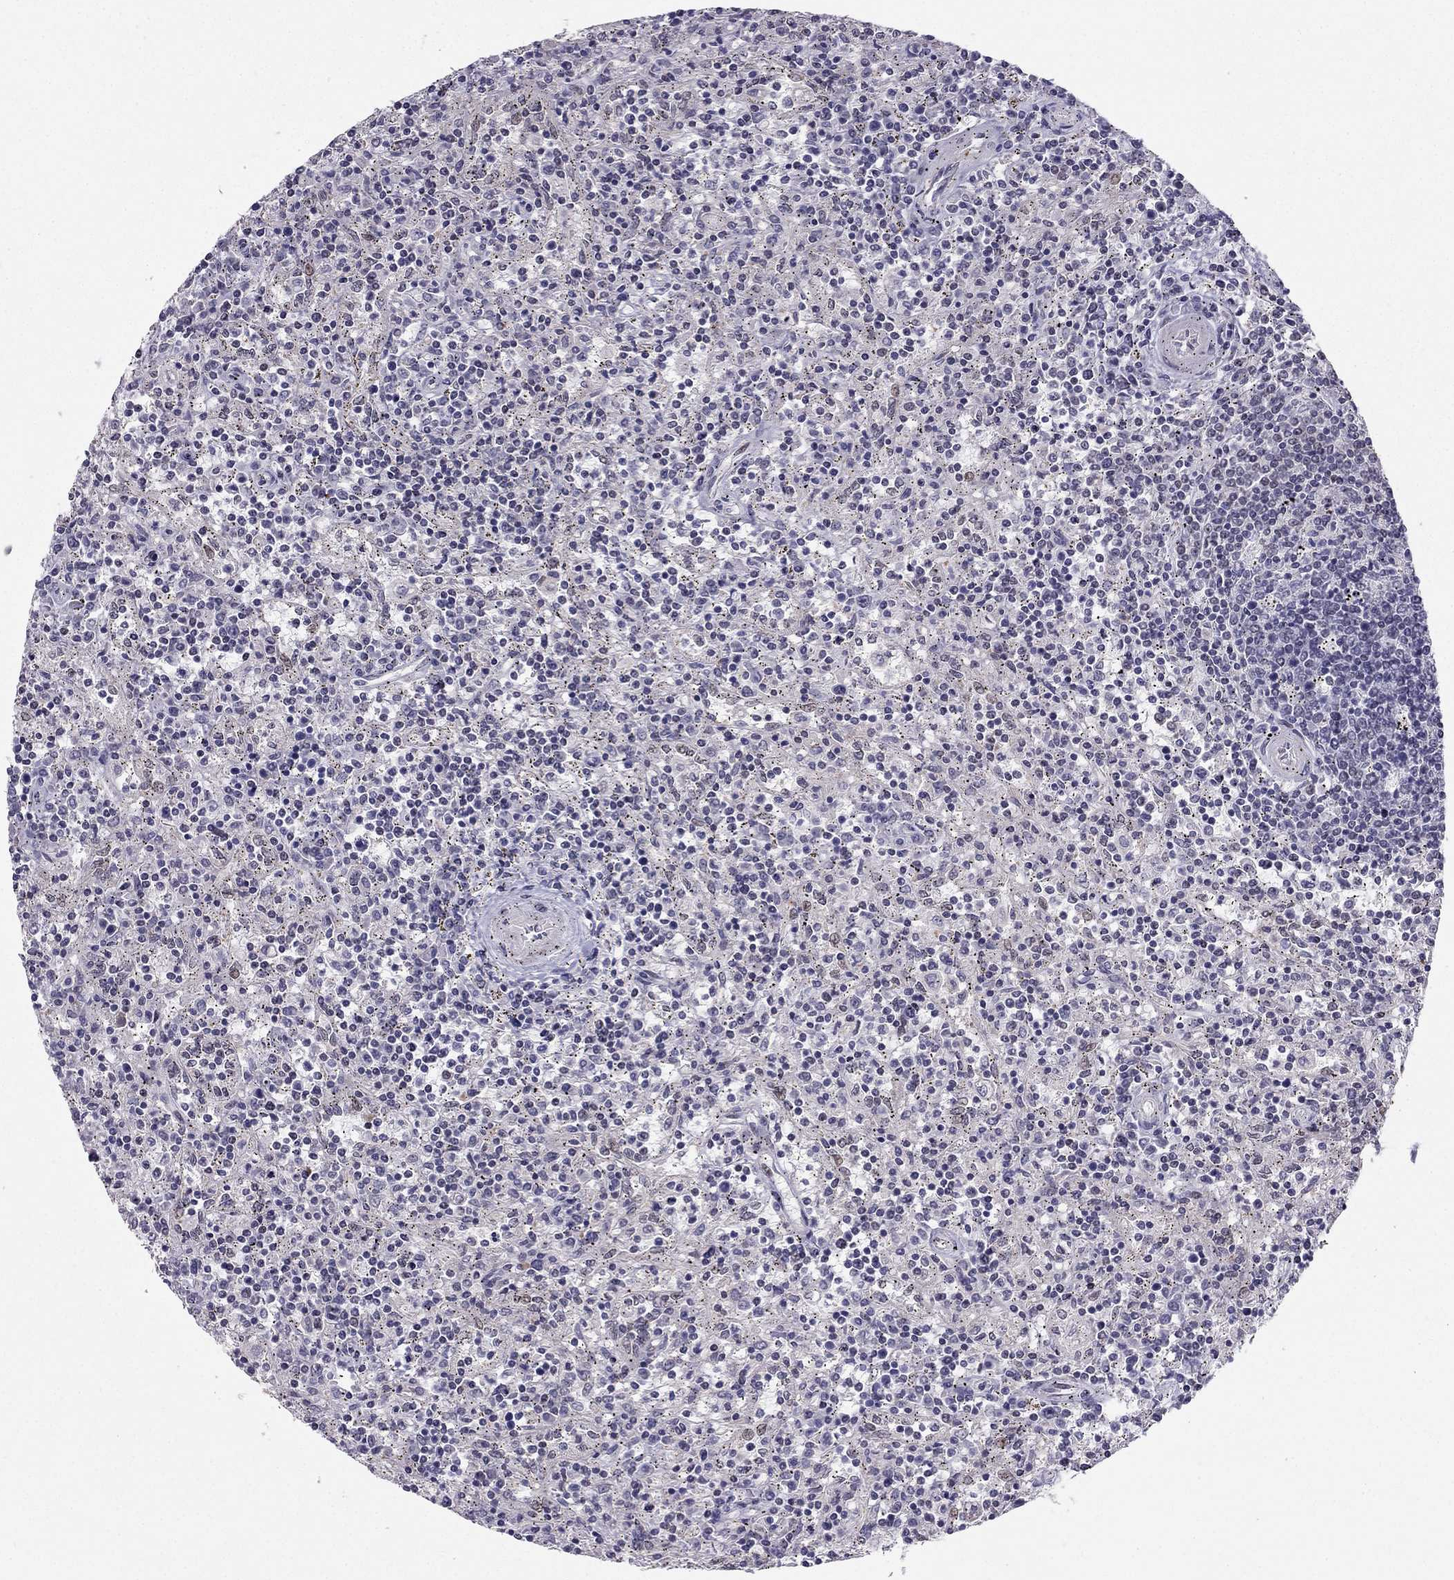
{"staining": {"intensity": "negative", "quantity": "none", "location": "none"}, "tissue": "lymphoma", "cell_type": "Tumor cells", "image_type": "cancer", "snomed": [{"axis": "morphology", "description": "Malignant lymphoma, non-Hodgkin's type, Low grade"}, {"axis": "topography", "description": "Spleen"}], "caption": "Immunohistochemistry (IHC) photomicrograph of neoplastic tissue: low-grade malignant lymphoma, non-Hodgkin's type stained with DAB reveals no significant protein positivity in tumor cells. The staining was performed using DAB (3,3'-diaminobenzidine) to visualize the protein expression in brown, while the nuclei were stained in blue with hematoxylin (Magnification: 20x).", "gene": "RPRD2", "patient": {"sex": "male", "age": 62}}